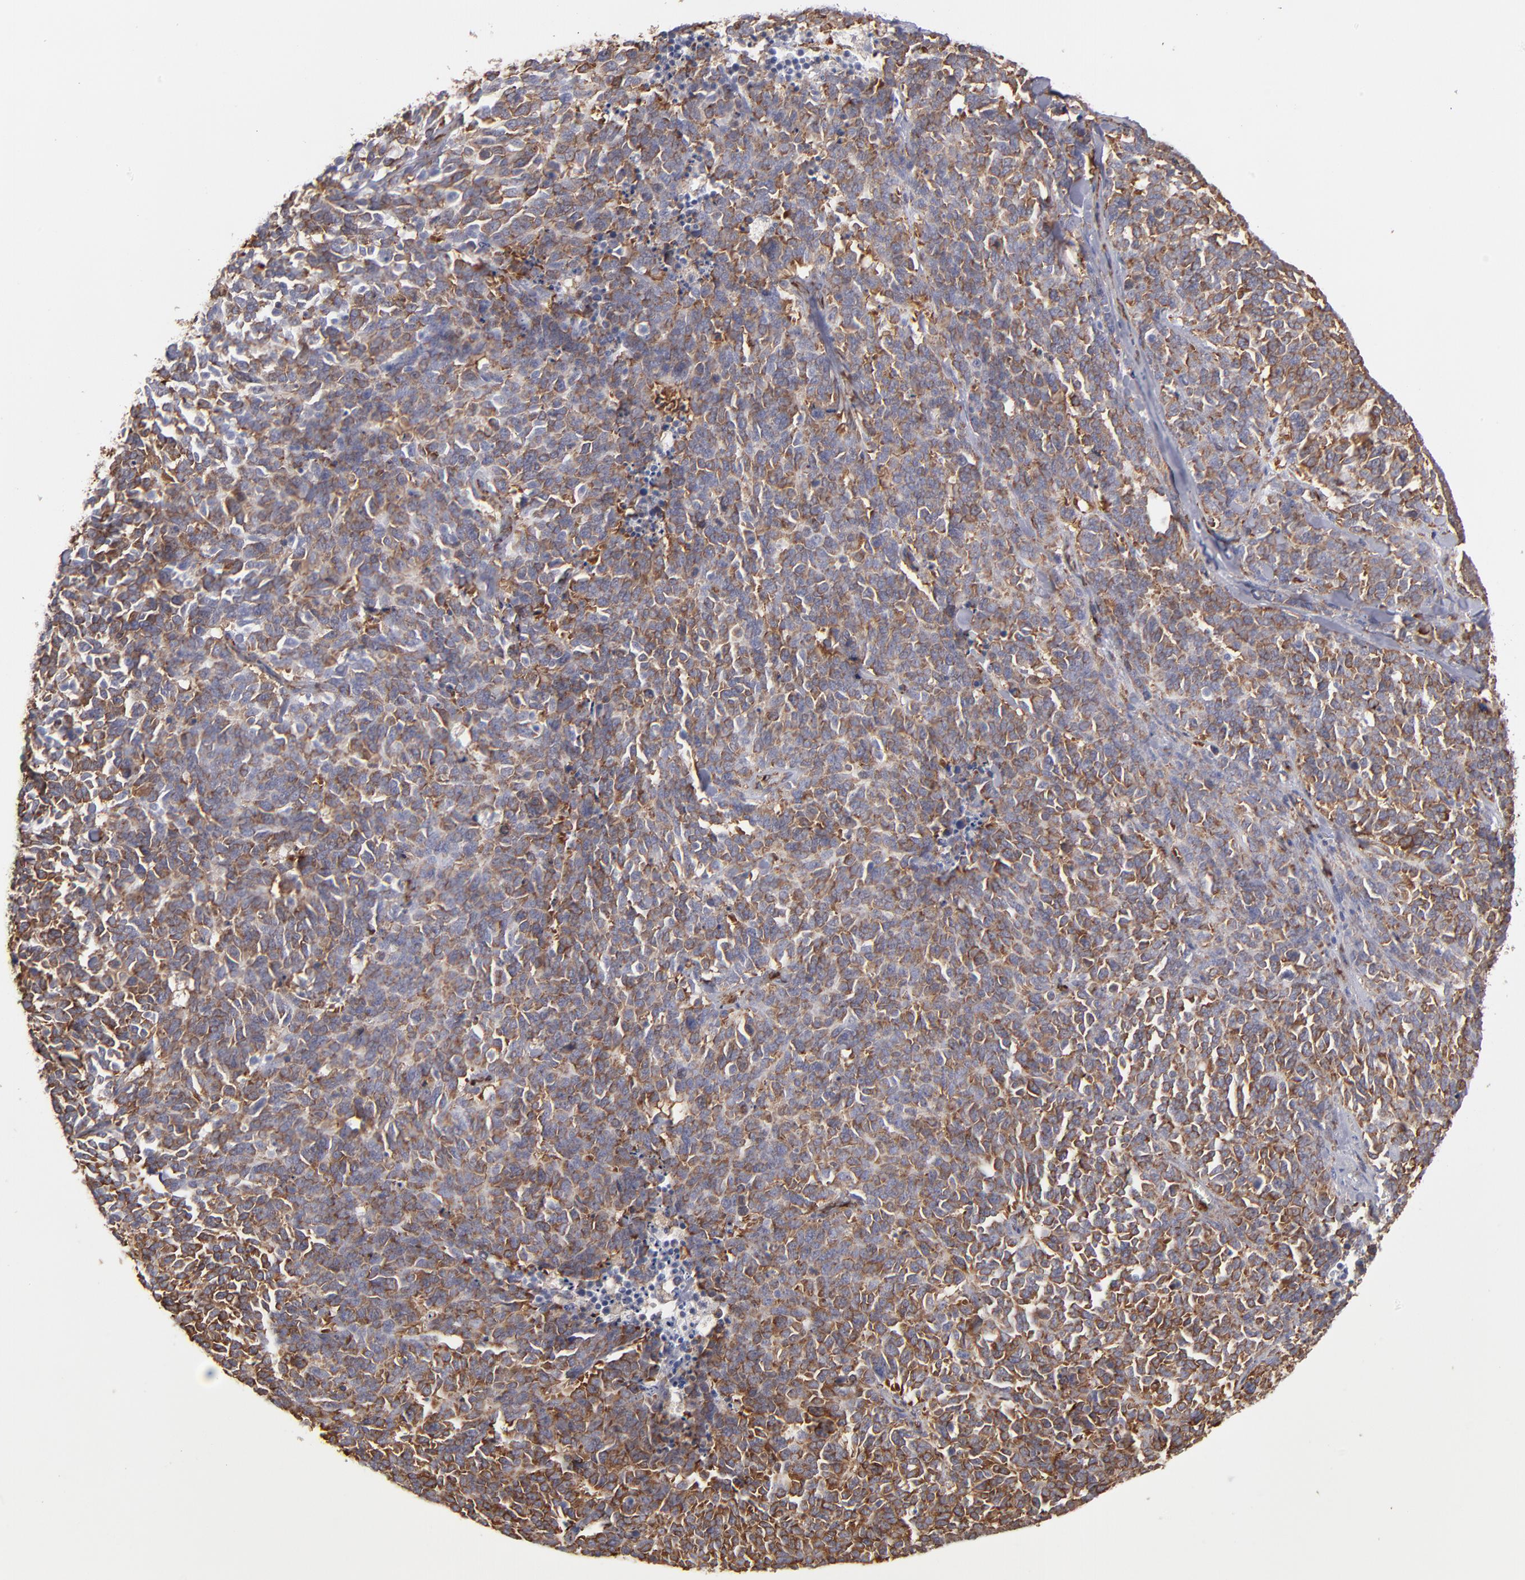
{"staining": {"intensity": "moderate", "quantity": "25%-75%", "location": "cytoplasmic/membranous"}, "tissue": "lung cancer", "cell_type": "Tumor cells", "image_type": "cancer", "snomed": [{"axis": "morphology", "description": "Neoplasm, malignant, NOS"}, {"axis": "topography", "description": "Lung"}], "caption": "The photomicrograph demonstrates staining of lung cancer, revealing moderate cytoplasmic/membranous protein positivity (brown color) within tumor cells. The staining was performed using DAB, with brown indicating positive protein expression. Nuclei are stained blue with hematoxylin.", "gene": "KTN1", "patient": {"sex": "female", "age": 58}}